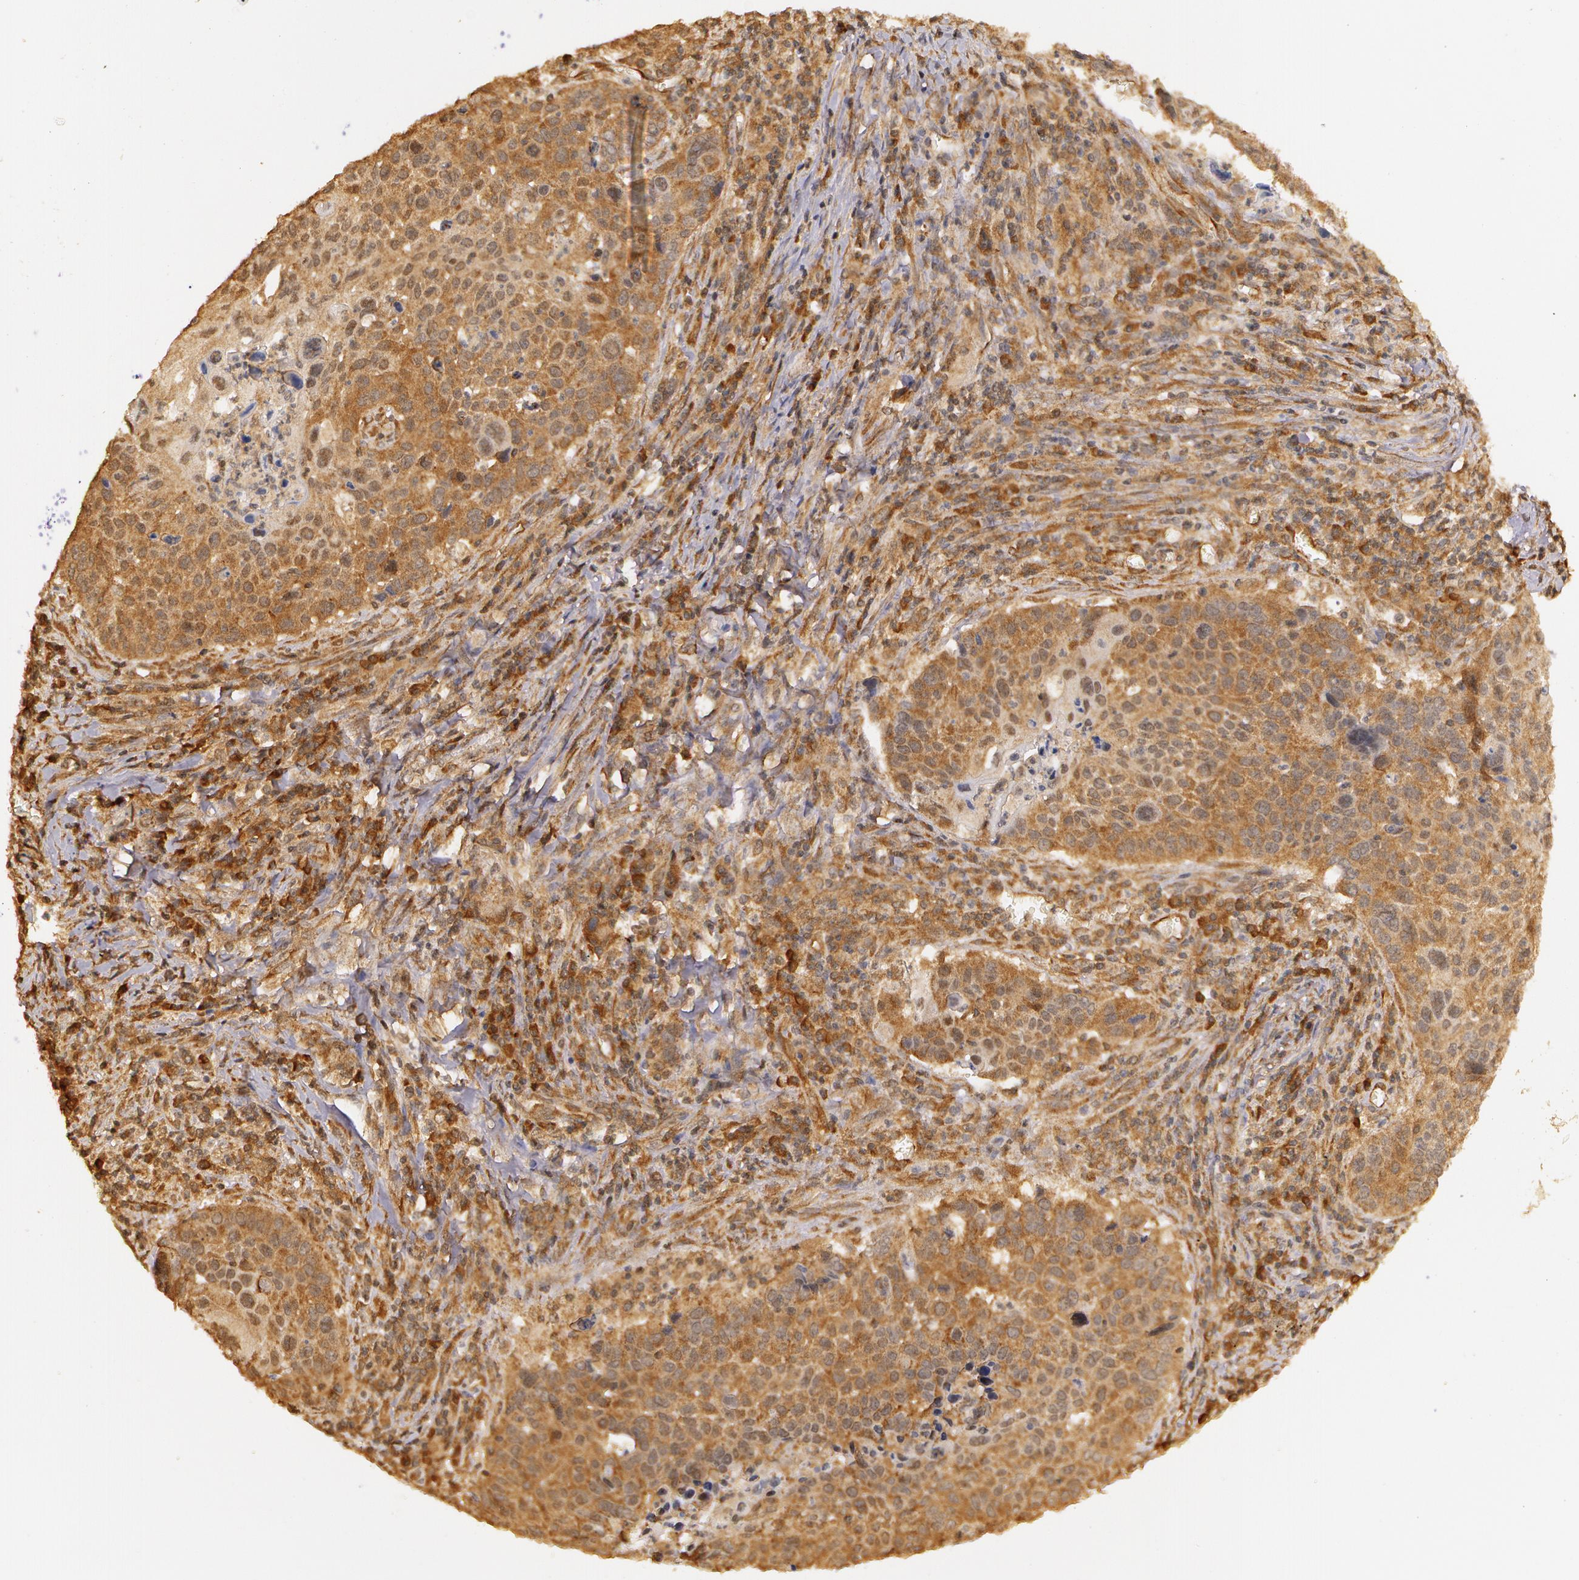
{"staining": {"intensity": "moderate", "quantity": ">75%", "location": "cytoplasmic/membranous"}, "tissue": "lung cancer", "cell_type": "Tumor cells", "image_type": "cancer", "snomed": [{"axis": "morphology", "description": "Squamous cell carcinoma, NOS"}, {"axis": "topography", "description": "Lung"}], "caption": "Human lung cancer stained with a brown dye demonstrates moderate cytoplasmic/membranous positive positivity in about >75% of tumor cells.", "gene": "ASCC2", "patient": {"sex": "male", "age": 68}}